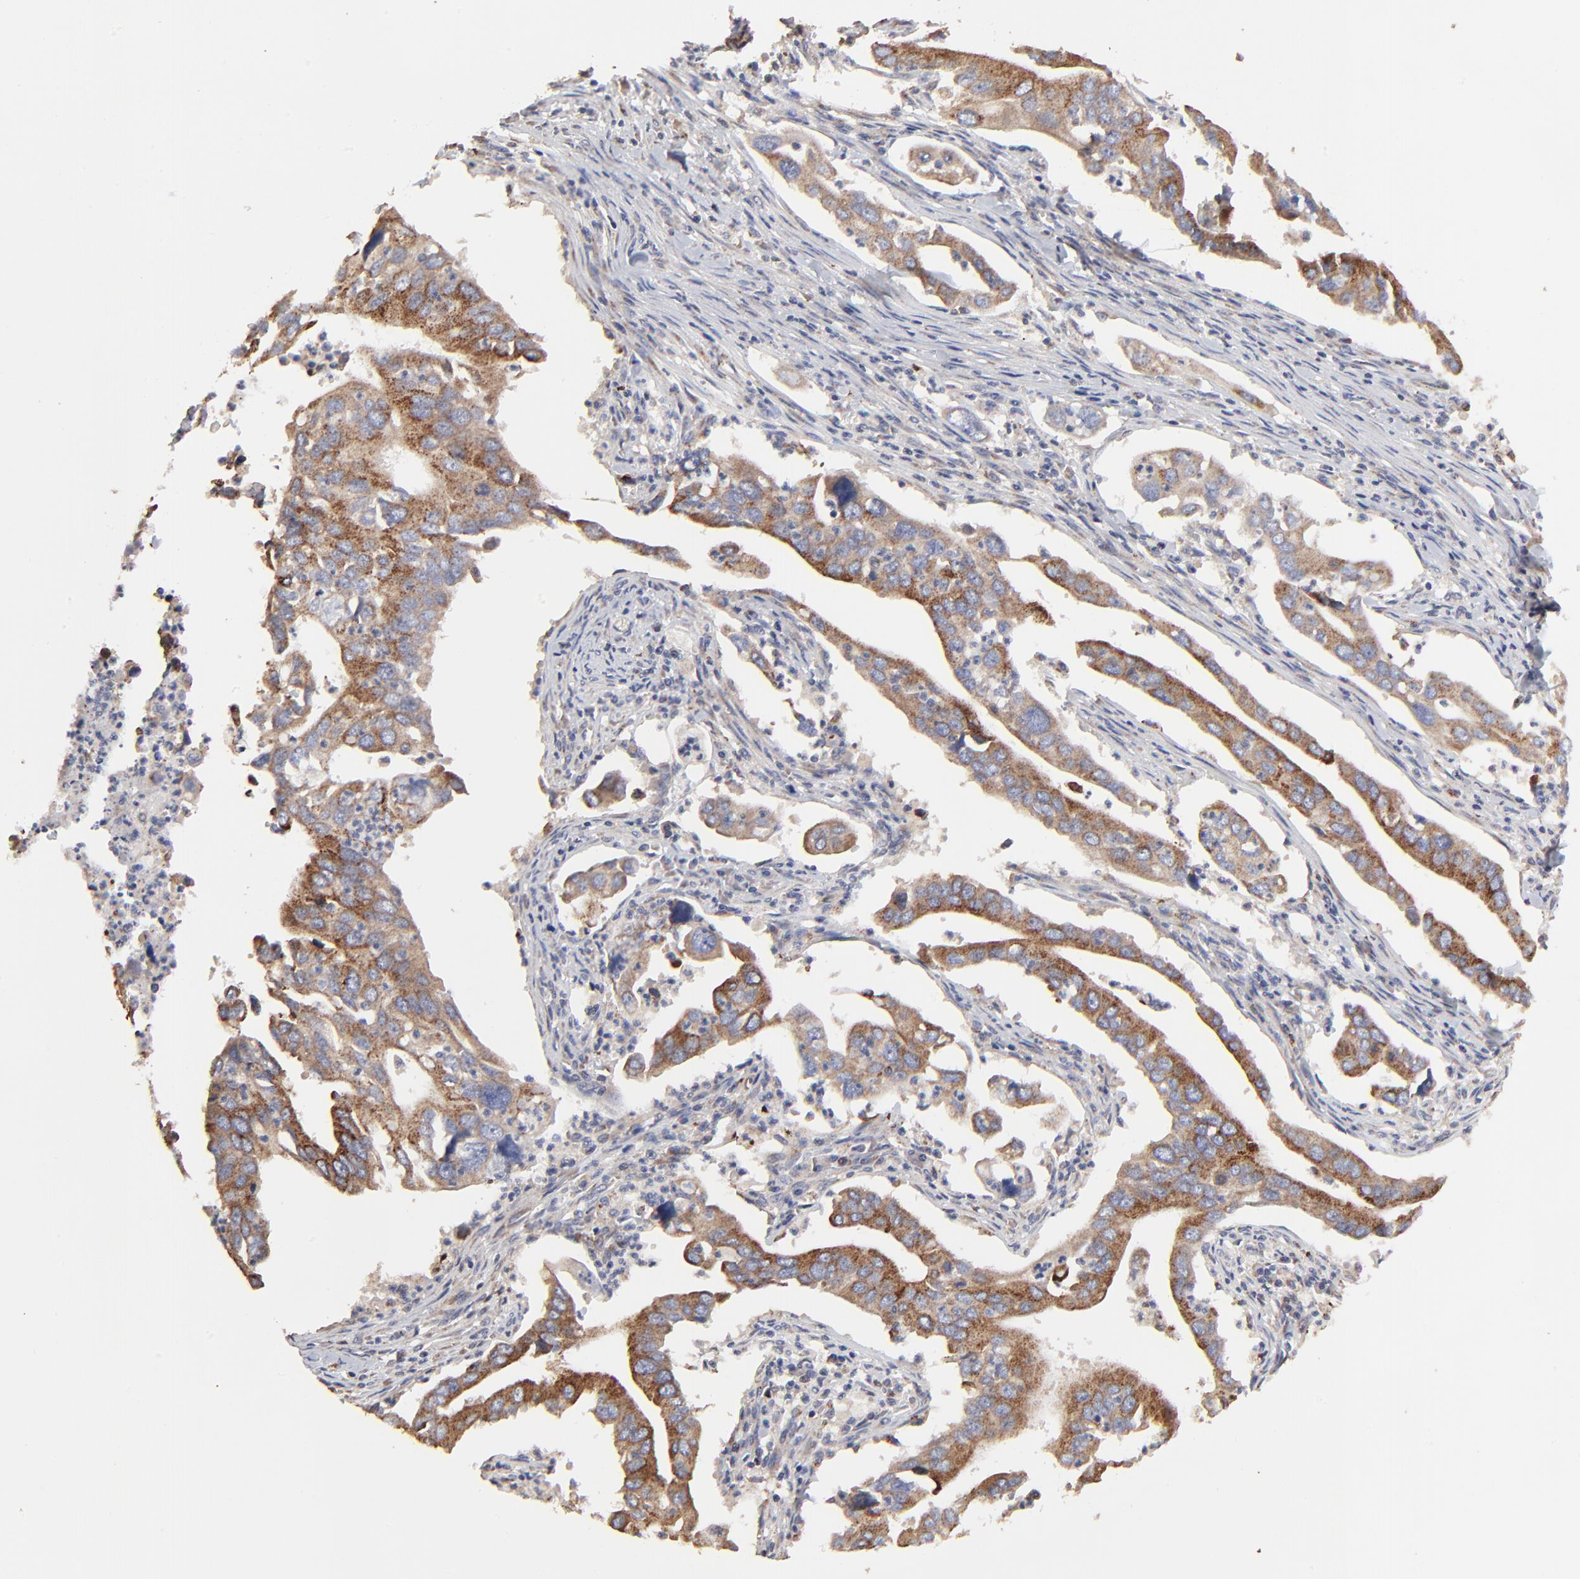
{"staining": {"intensity": "strong", "quantity": ">75%", "location": "cytoplasmic/membranous"}, "tissue": "lung cancer", "cell_type": "Tumor cells", "image_type": "cancer", "snomed": [{"axis": "morphology", "description": "Adenocarcinoma, NOS"}, {"axis": "topography", "description": "Lung"}], "caption": "Immunohistochemistry (IHC) photomicrograph of neoplastic tissue: adenocarcinoma (lung) stained using immunohistochemistry (IHC) exhibits high levels of strong protein expression localized specifically in the cytoplasmic/membranous of tumor cells, appearing as a cytoplasmic/membranous brown color.", "gene": "ELP2", "patient": {"sex": "male", "age": 48}}